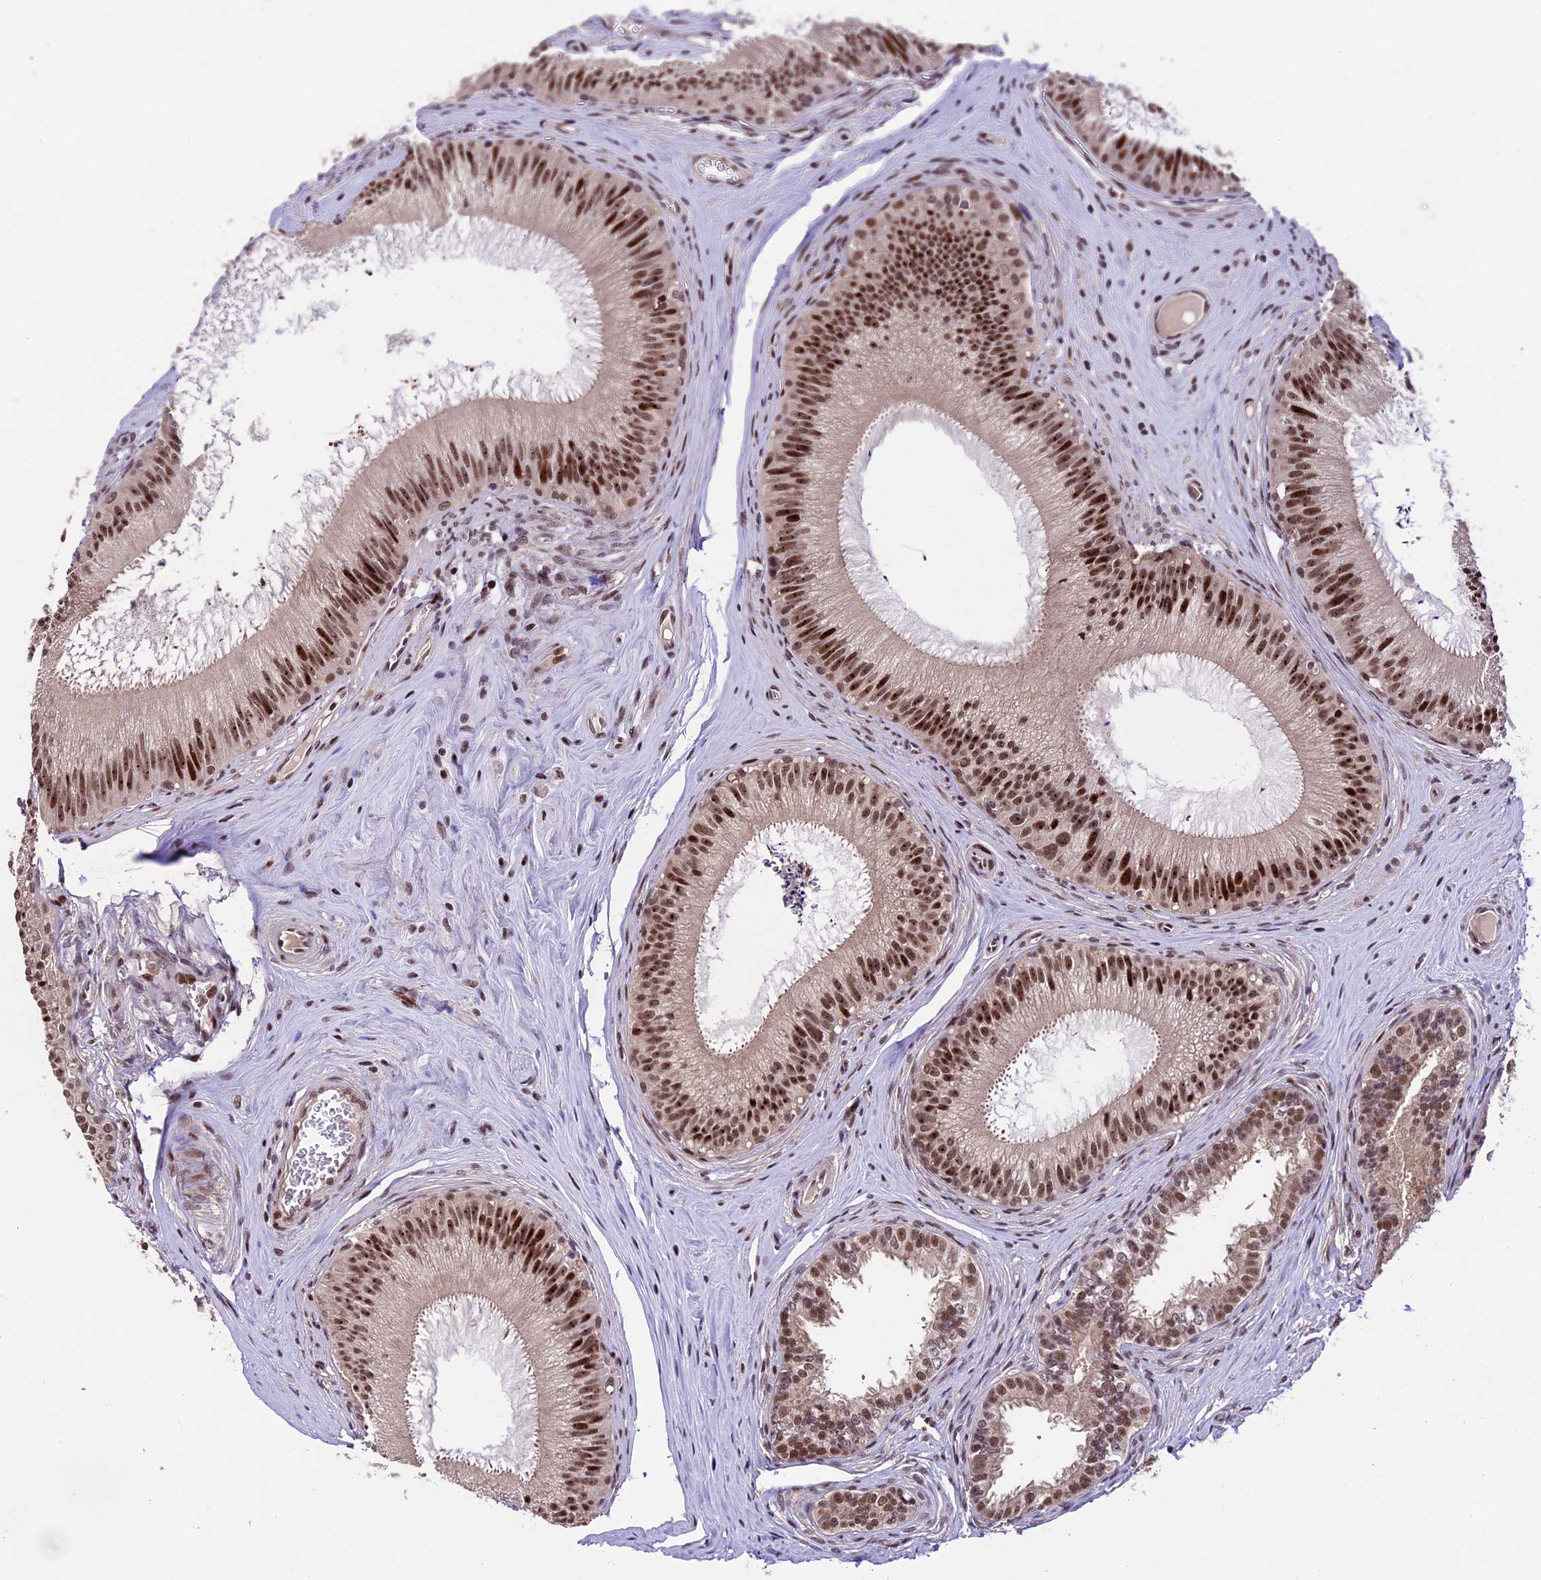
{"staining": {"intensity": "strong", "quantity": ">75%", "location": "nuclear"}, "tissue": "epididymis", "cell_type": "Glandular cells", "image_type": "normal", "snomed": [{"axis": "morphology", "description": "Normal tissue, NOS"}, {"axis": "topography", "description": "Epididymis"}], "caption": "Immunohistochemistry of benign human epididymis shows high levels of strong nuclear positivity in approximately >75% of glandular cells. (Brightfield microscopy of DAB IHC at high magnification).", "gene": "TCP11L2", "patient": {"sex": "male", "age": 46}}